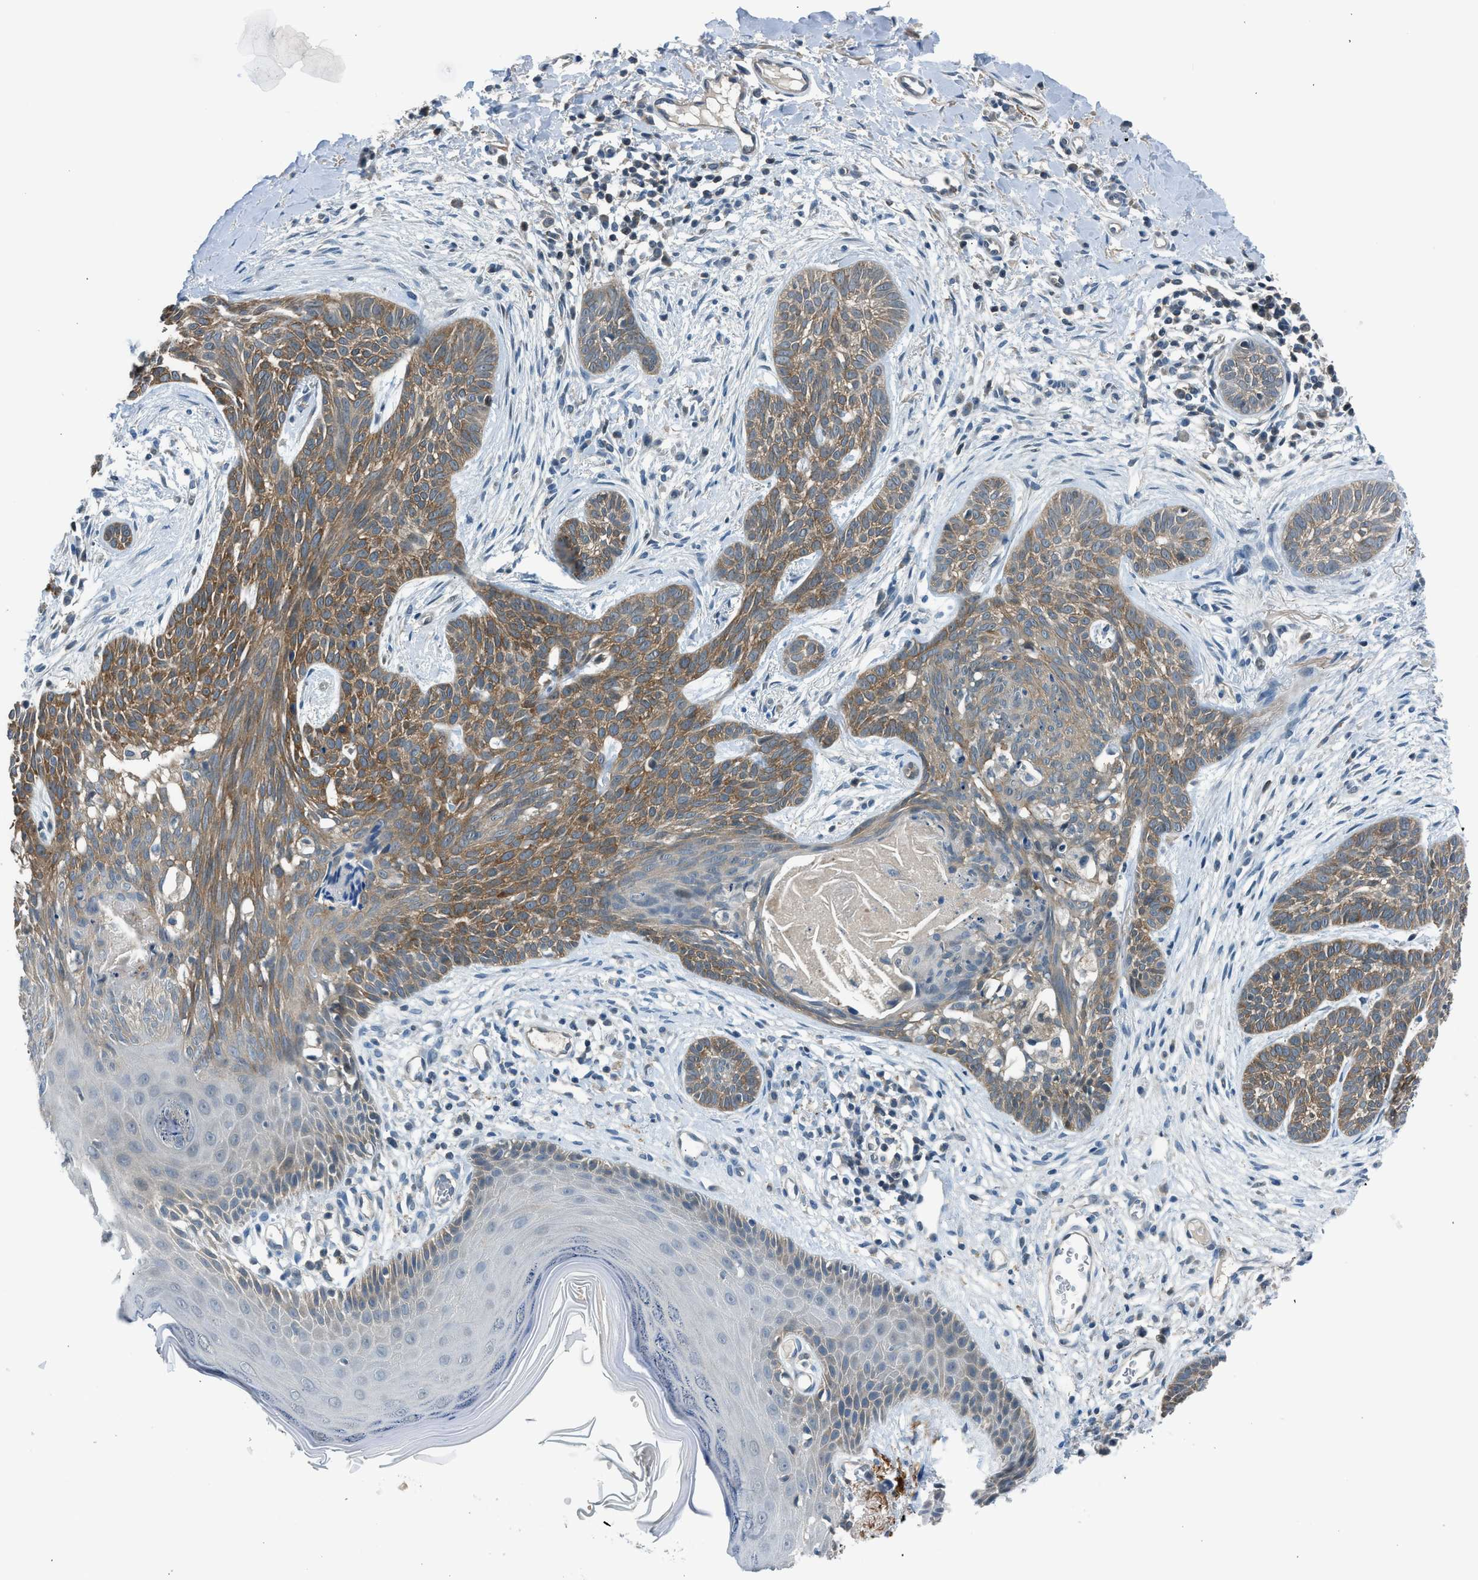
{"staining": {"intensity": "moderate", "quantity": ">75%", "location": "cytoplasmic/membranous"}, "tissue": "skin cancer", "cell_type": "Tumor cells", "image_type": "cancer", "snomed": [{"axis": "morphology", "description": "Basal cell carcinoma"}, {"axis": "topography", "description": "Skin"}], "caption": "Human skin cancer stained for a protein (brown) shows moderate cytoplasmic/membranous positive positivity in approximately >75% of tumor cells.", "gene": "LMLN", "patient": {"sex": "female", "age": 59}}